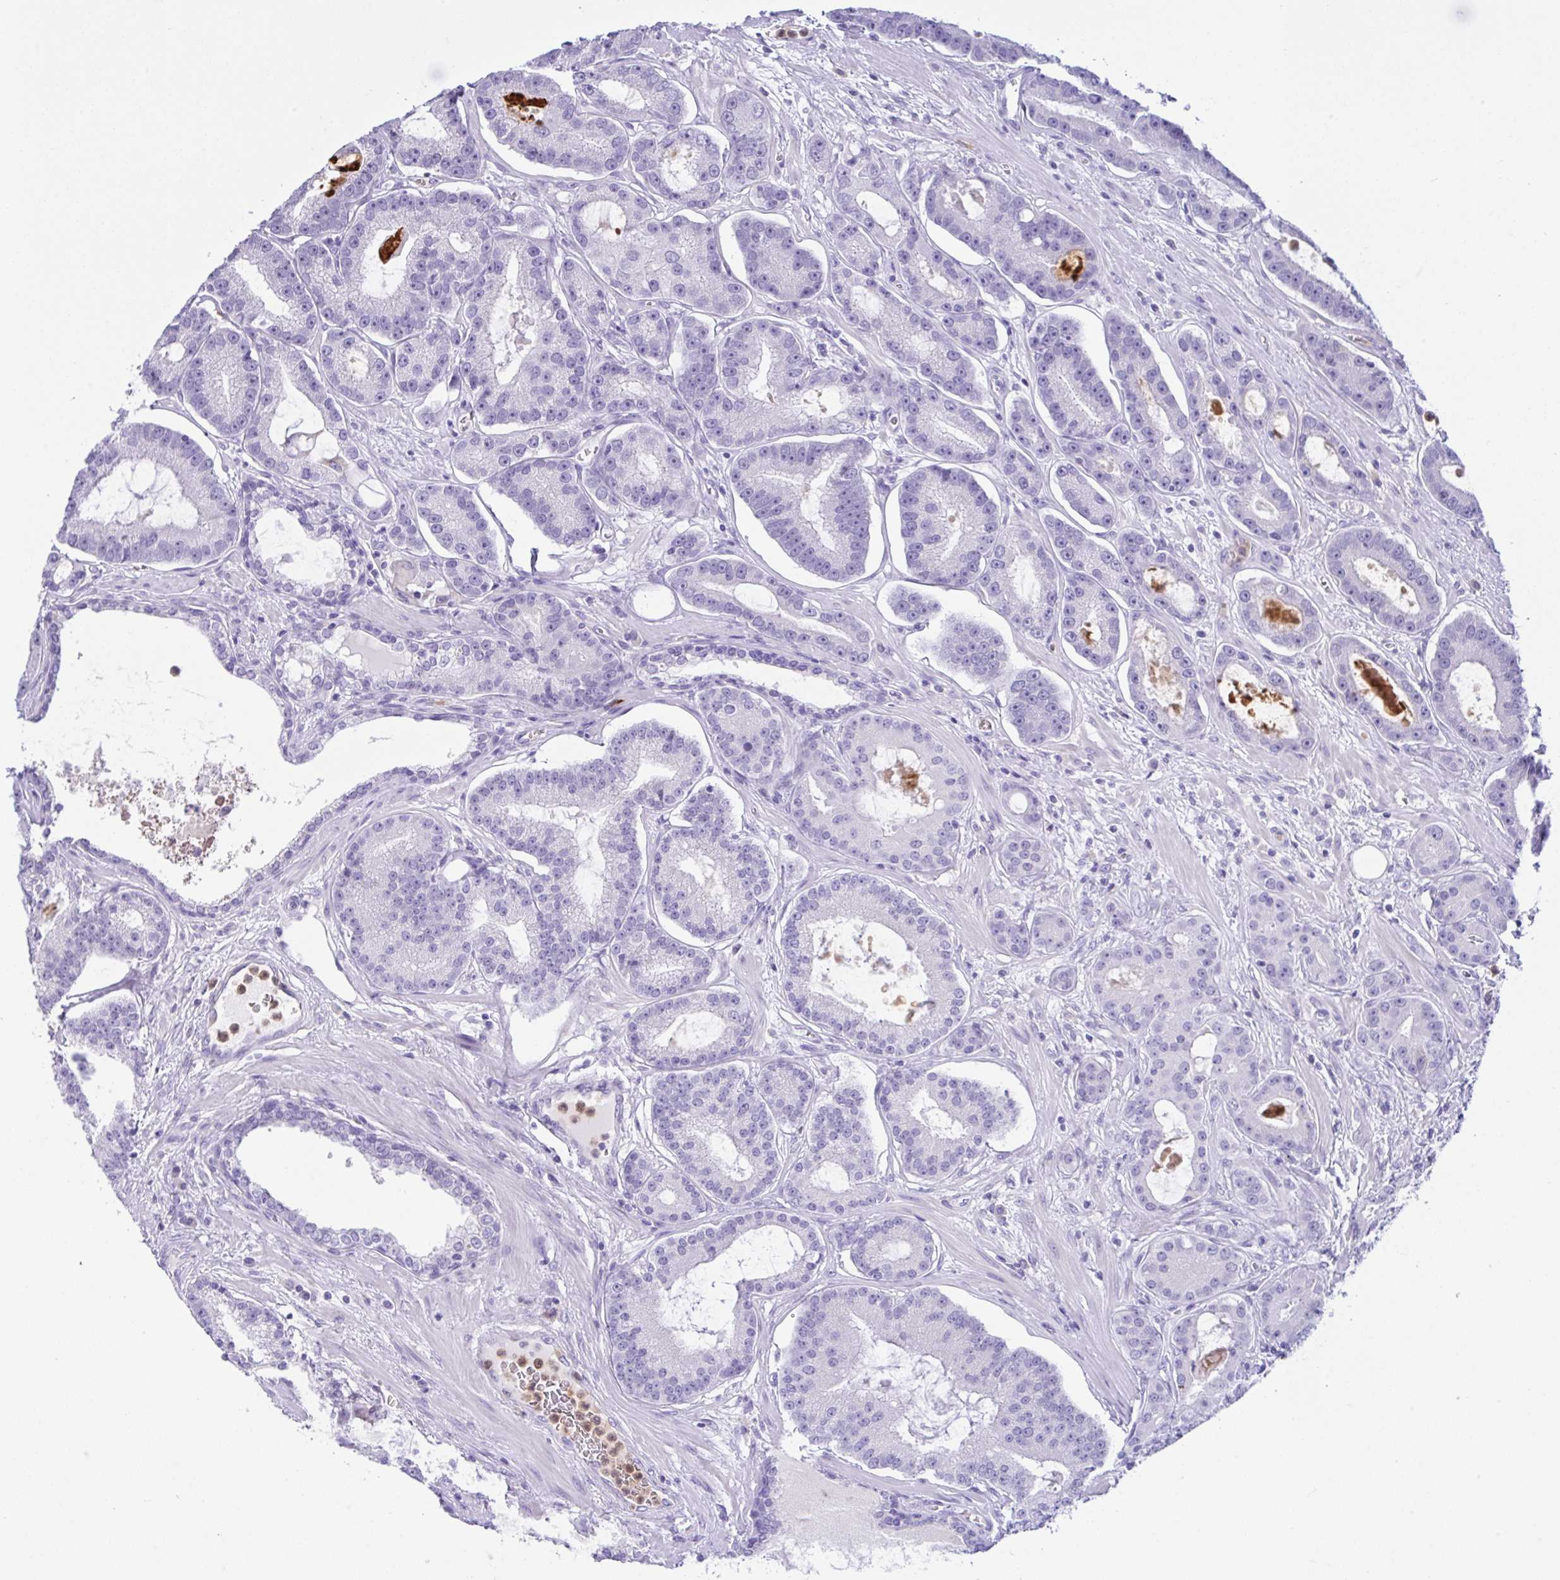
{"staining": {"intensity": "negative", "quantity": "none", "location": "none"}, "tissue": "prostate cancer", "cell_type": "Tumor cells", "image_type": "cancer", "snomed": [{"axis": "morphology", "description": "Adenocarcinoma, High grade"}, {"axis": "topography", "description": "Prostate"}], "caption": "There is no significant positivity in tumor cells of prostate cancer.", "gene": "NCF1", "patient": {"sex": "male", "age": 65}}